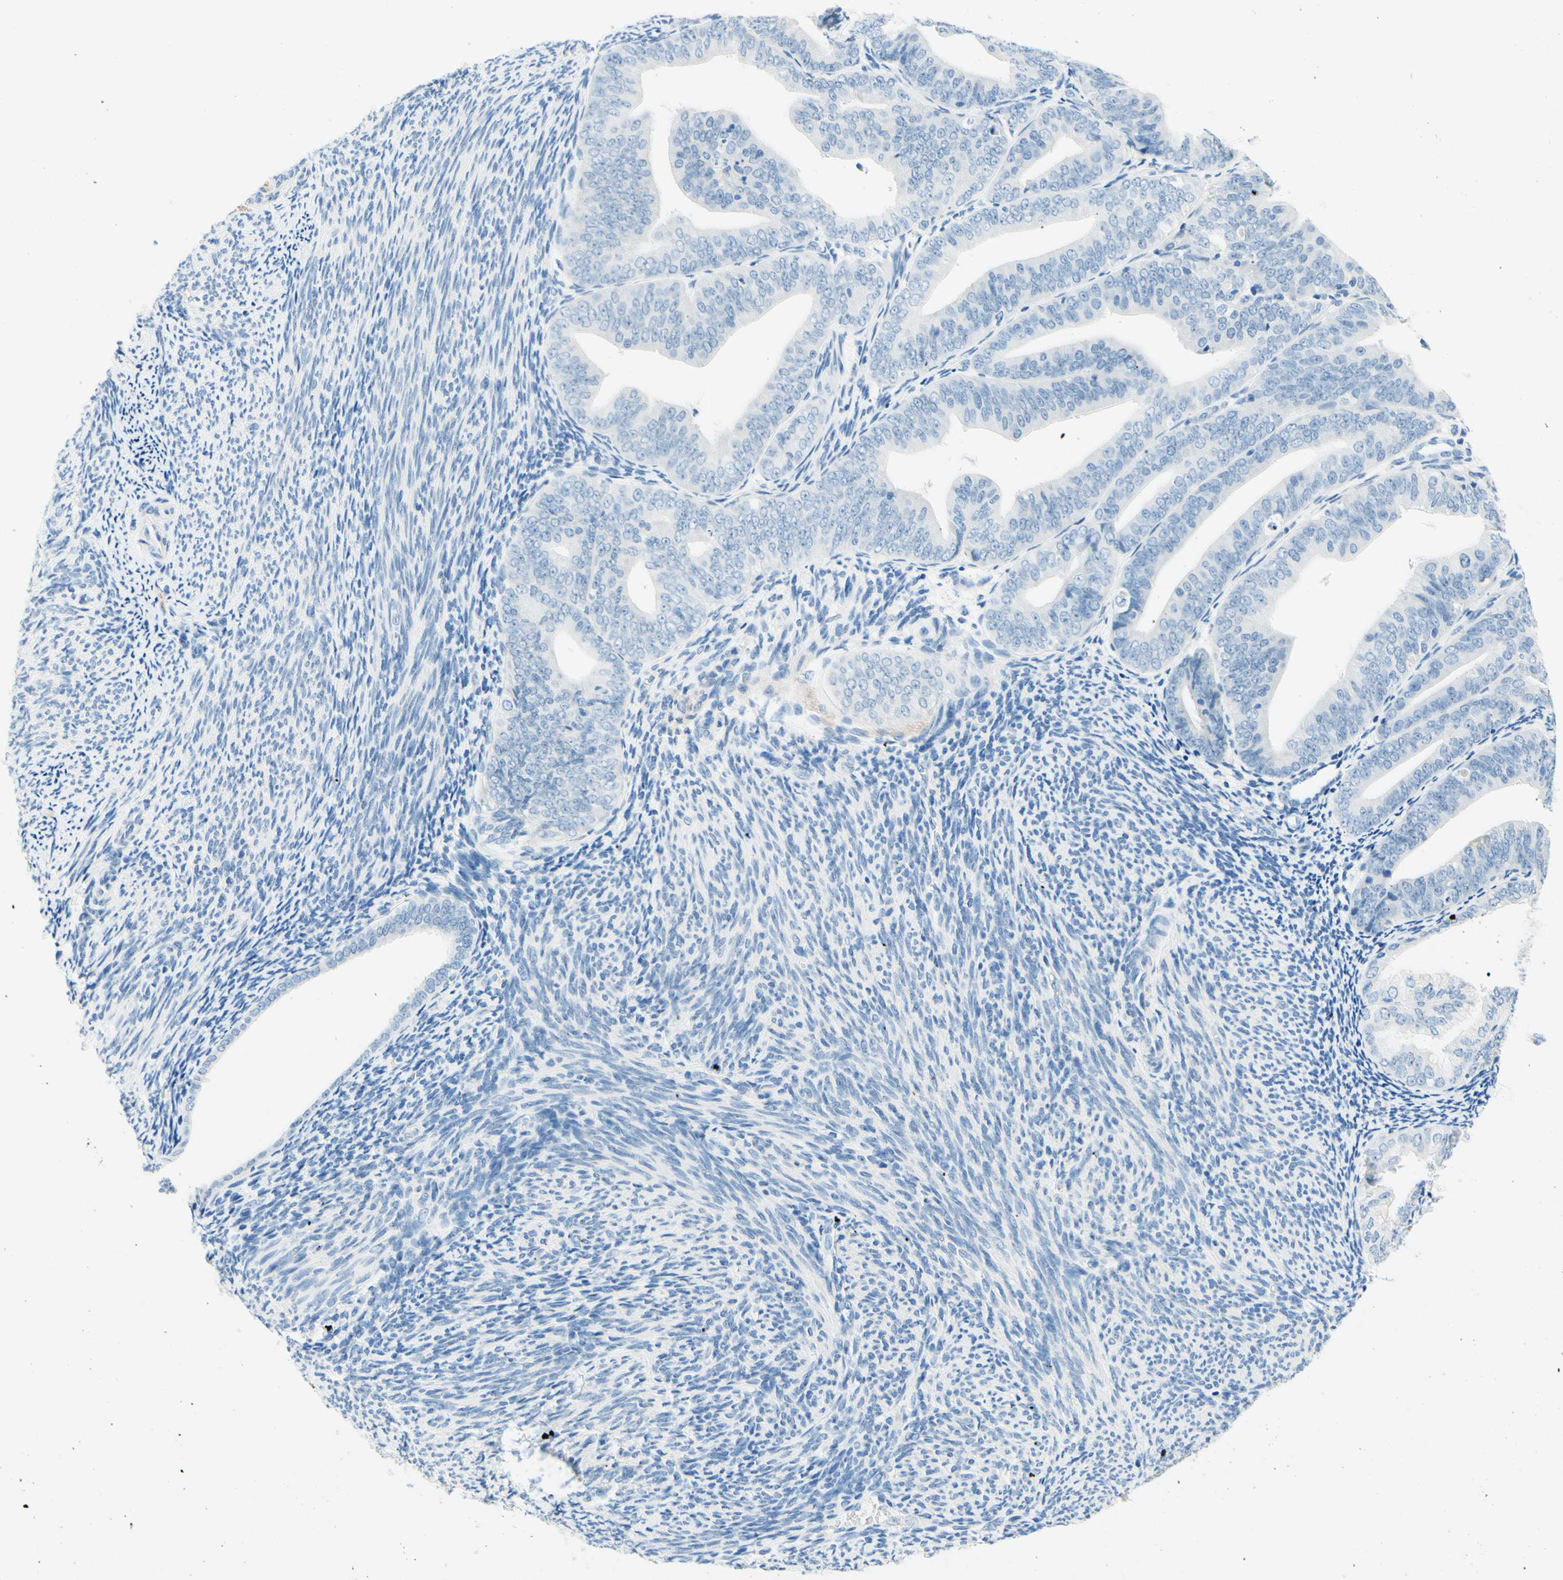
{"staining": {"intensity": "negative", "quantity": "none", "location": "none"}, "tissue": "endometrial cancer", "cell_type": "Tumor cells", "image_type": "cancer", "snomed": [{"axis": "morphology", "description": "Adenocarcinoma, NOS"}, {"axis": "topography", "description": "Endometrium"}], "caption": "A photomicrograph of human endometrial cancer (adenocarcinoma) is negative for staining in tumor cells. (DAB immunohistochemistry (IHC), high magnification).", "gene": "PASD1", "patient": {"sex": "female", "age": 63}}